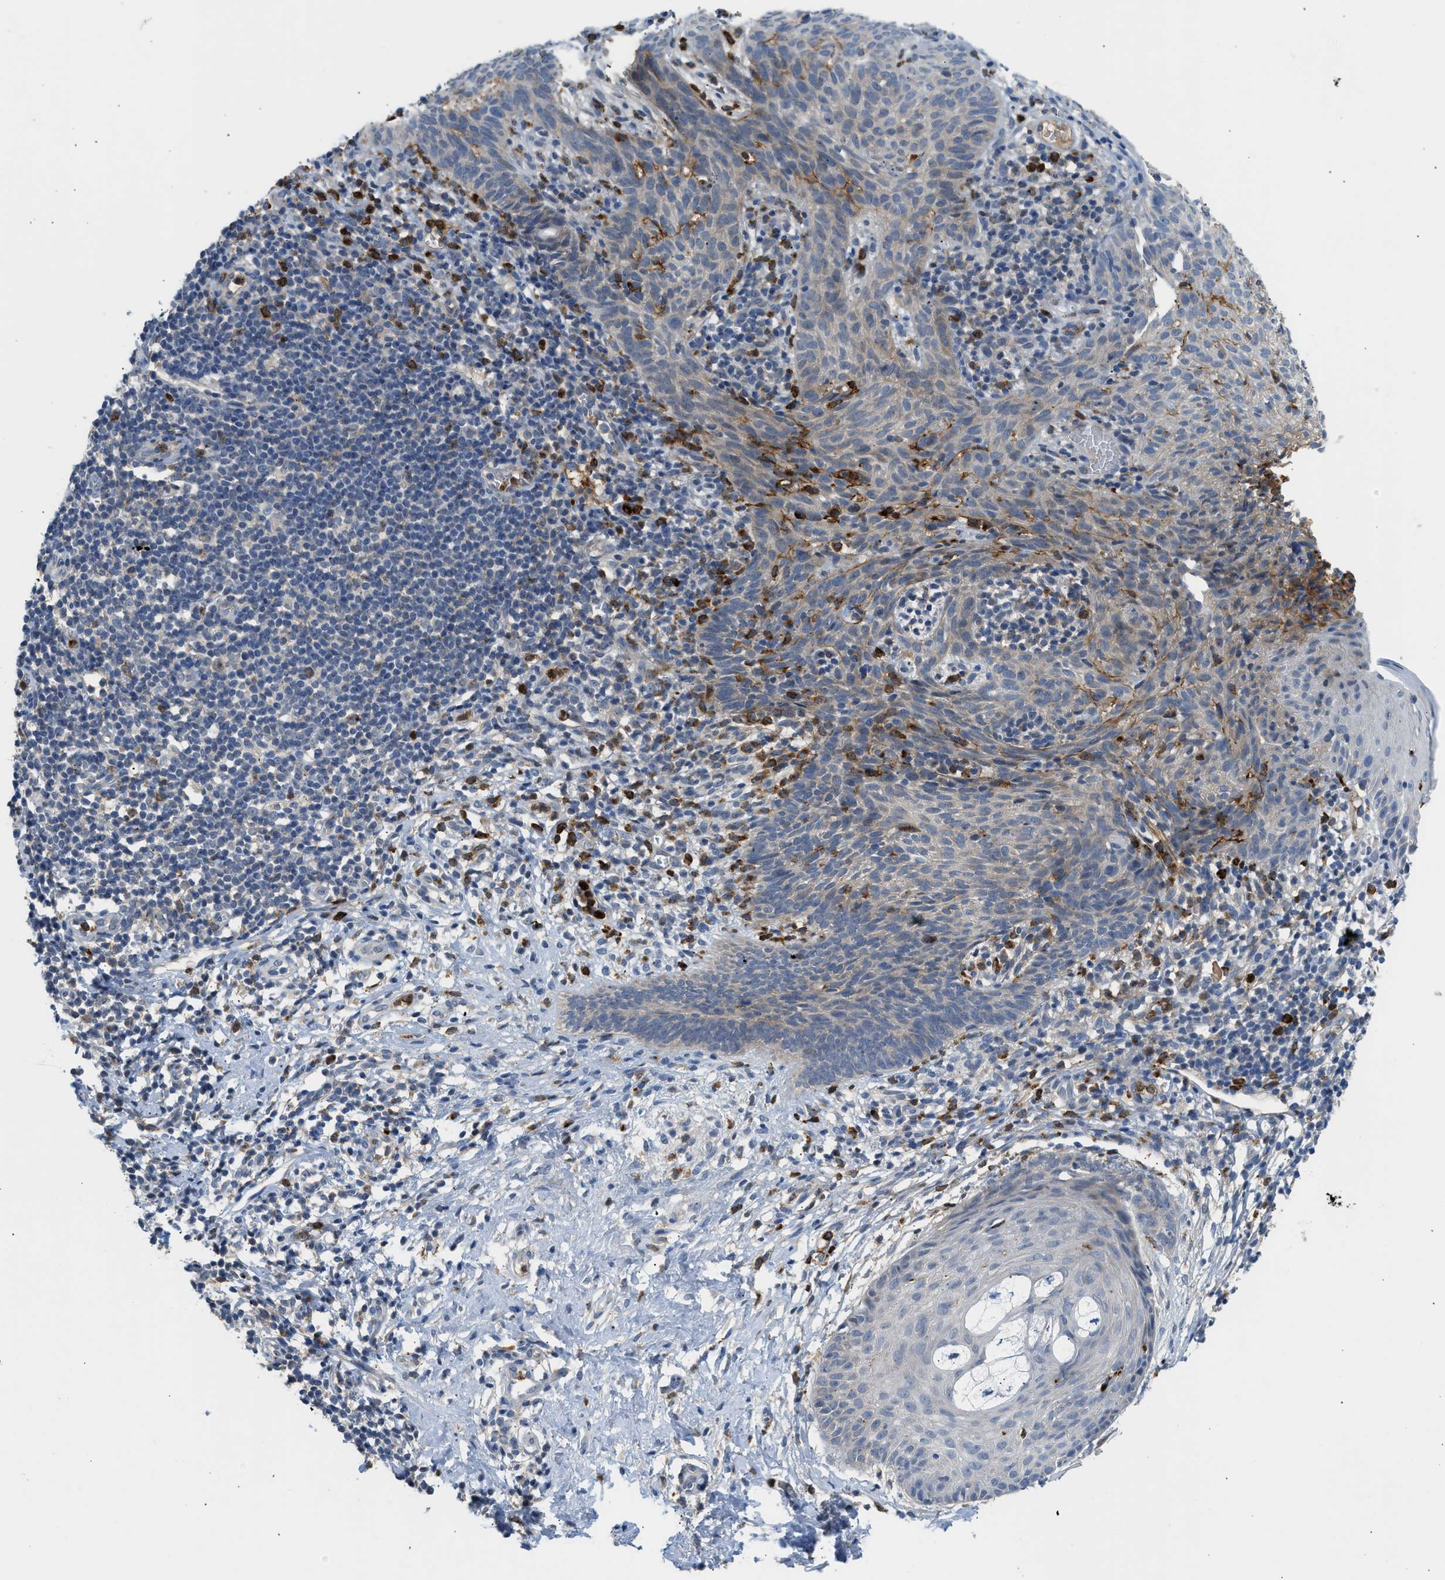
{"staining": {"intensity": "weak", "quantity": "25%-75%", "location": "cytoplasmic/membranous"}, "tissue": "skin cancer", "cell_type": "Tumor cells", "image_type": "cancer", "snomed": [{"axis": "morphology", "description": "Basal cell carcinoma"}, {"axis": "topography", "description": "Skin"}], "caption": "Protein expression analysis of human basal cell carcinoma (skin) reveals weak cytoplasmic/membranous expression in about 25%-75% of tumor cells.", "gene": "RHBDF2", "patient": {"sex": "male", "age": 60}}